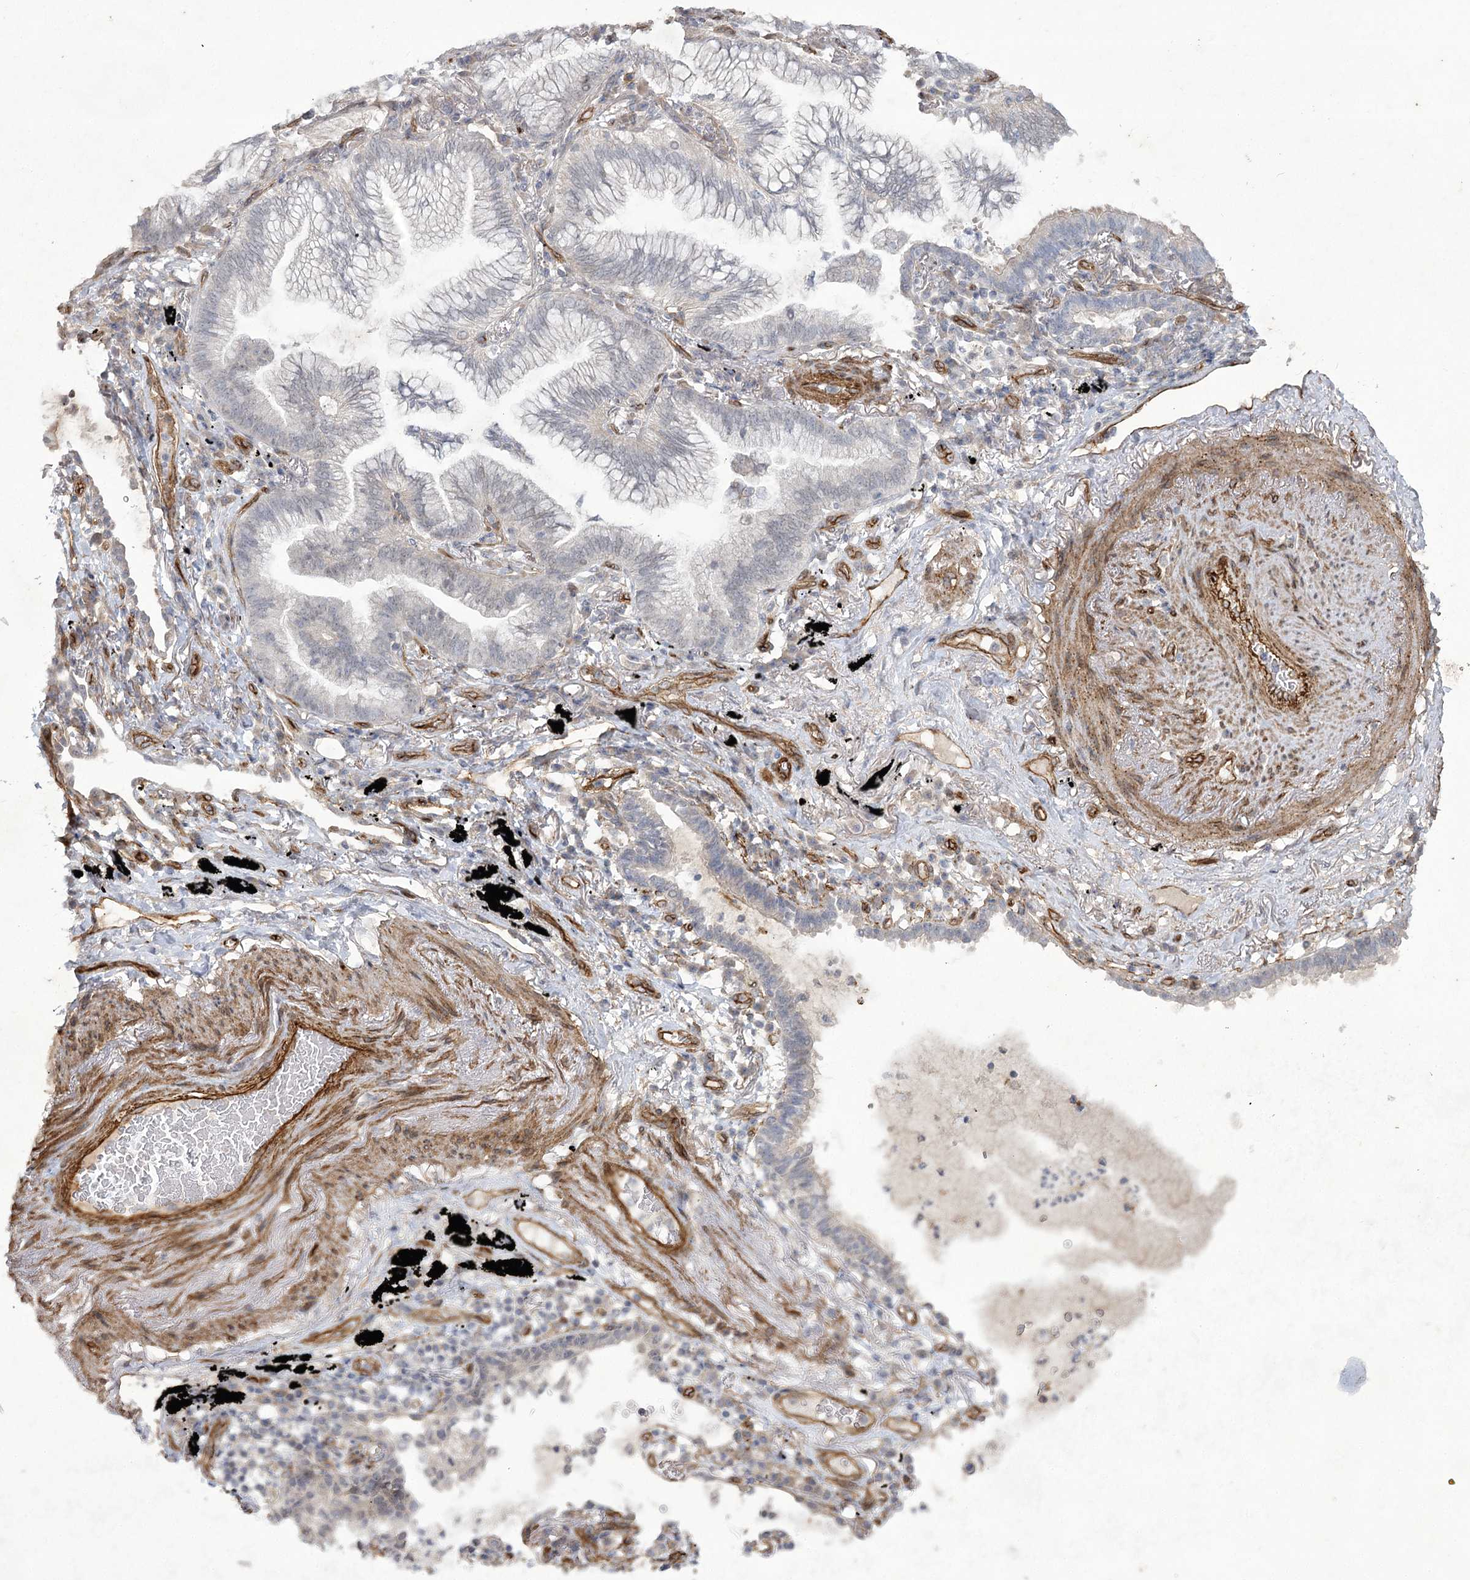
{"staining": {"intensity": "negative", "quantity": "none", "location": "none"}, "tissue": "lung cancer", "cell_type": "Tumor cells", "image_type": "cancer", "snomed": [{"axis": "morphology", "description": "Adenocarcinoma, NOS"}, {"axis": "topography", "description": "Lung"}], "caption": "Immunohistochemistry (IHC) photomicrograph of neoplastic tissue: lung cancer stained with DAB (3,3'-diaminobenzidine) reveals no significant protein staining in tumor cells.", "gene": "AMTN", "patient": {"sex": "female", "age": 70}}